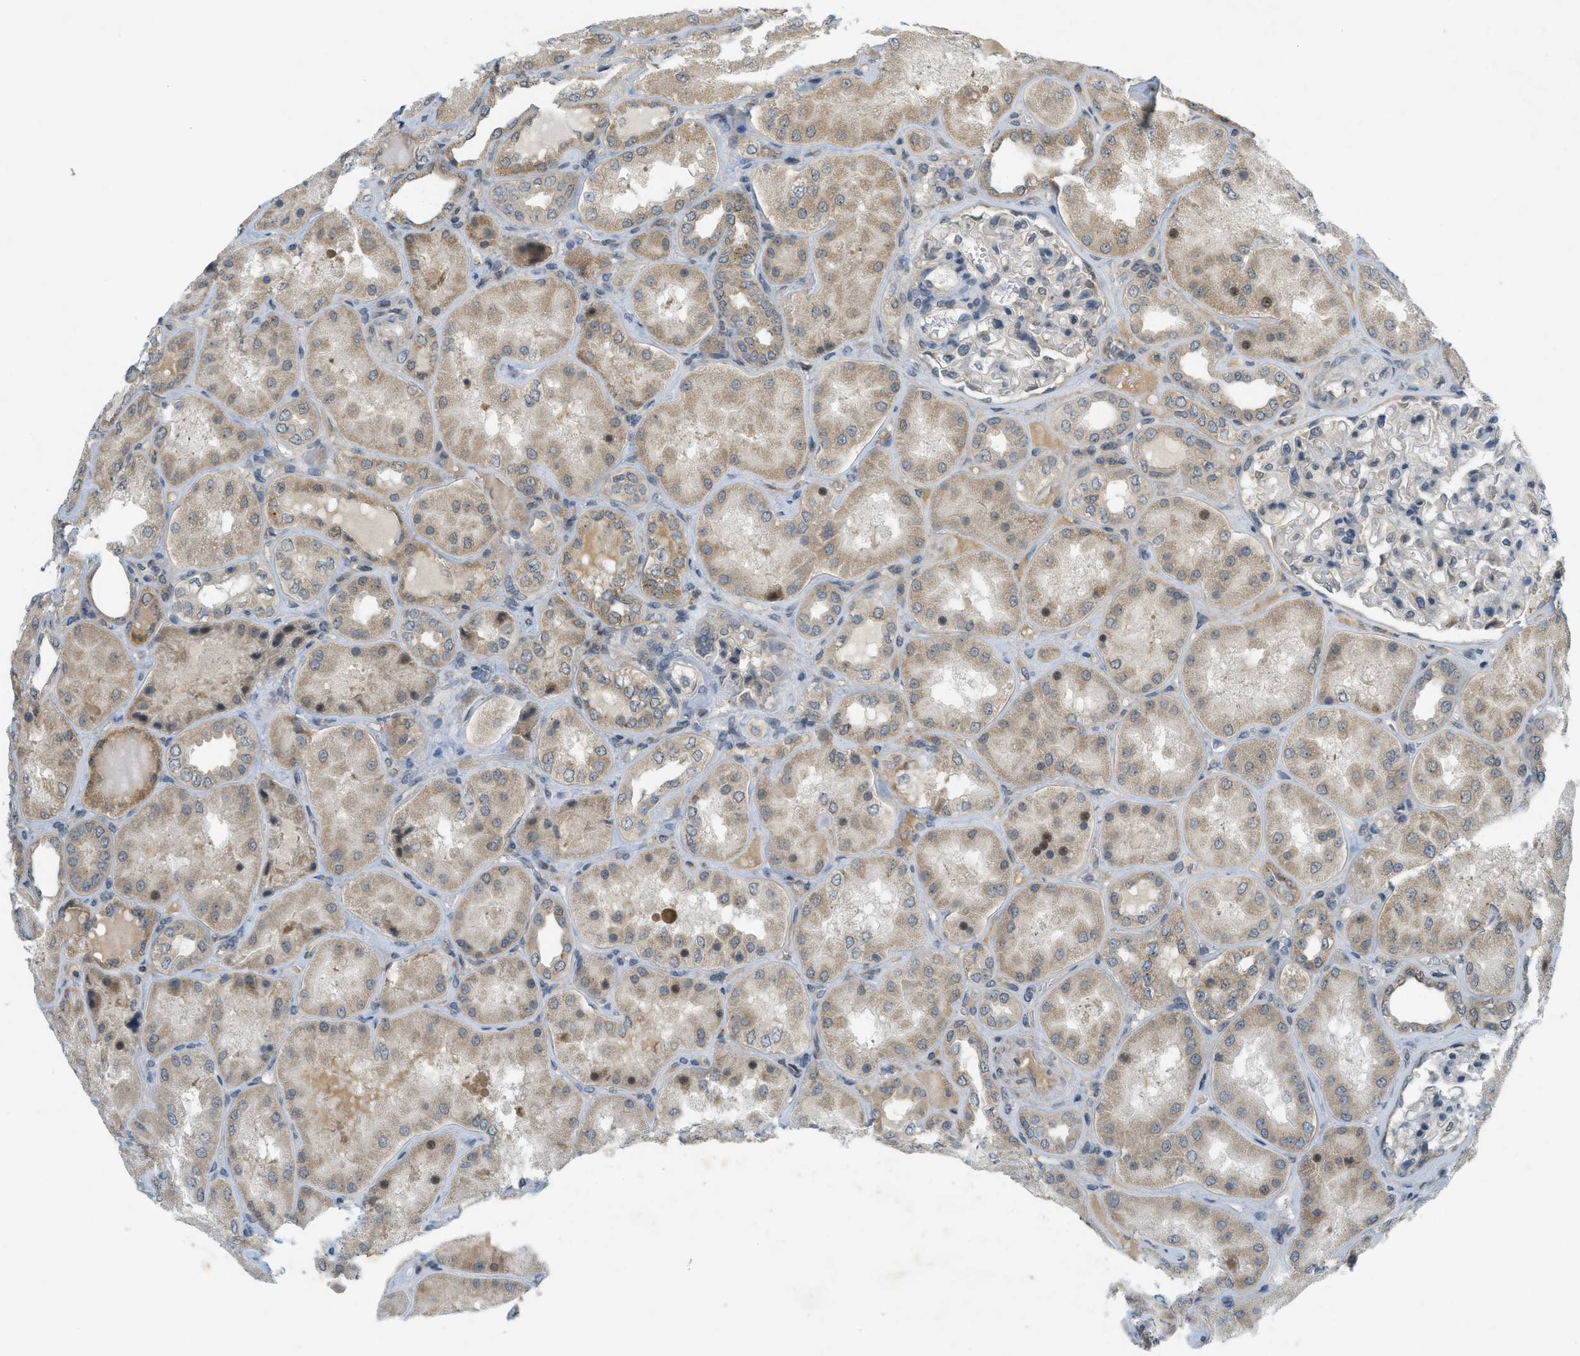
{"staining": {"intensity": "weak", "quantity": "25%-75%", "location": "cytoplasmic/membranous"}, "tissue": "kidney", "cell_type": "Cells in glomeruli", "image_type": "normal", "snomed": [{"axis": "morphology", "description": "Normal tissue, NOS"}, {"axis": "topography", "description": "Kidney"}], "caption": "The photomicrograph demonstrates staining of unremarkable kidney, revealing weak cytoplasmic/membranous protein expression (brown color) within cells in glomeruli.", "gene": "PRKD1", "patient": {"sex": "female", "age": 56}}